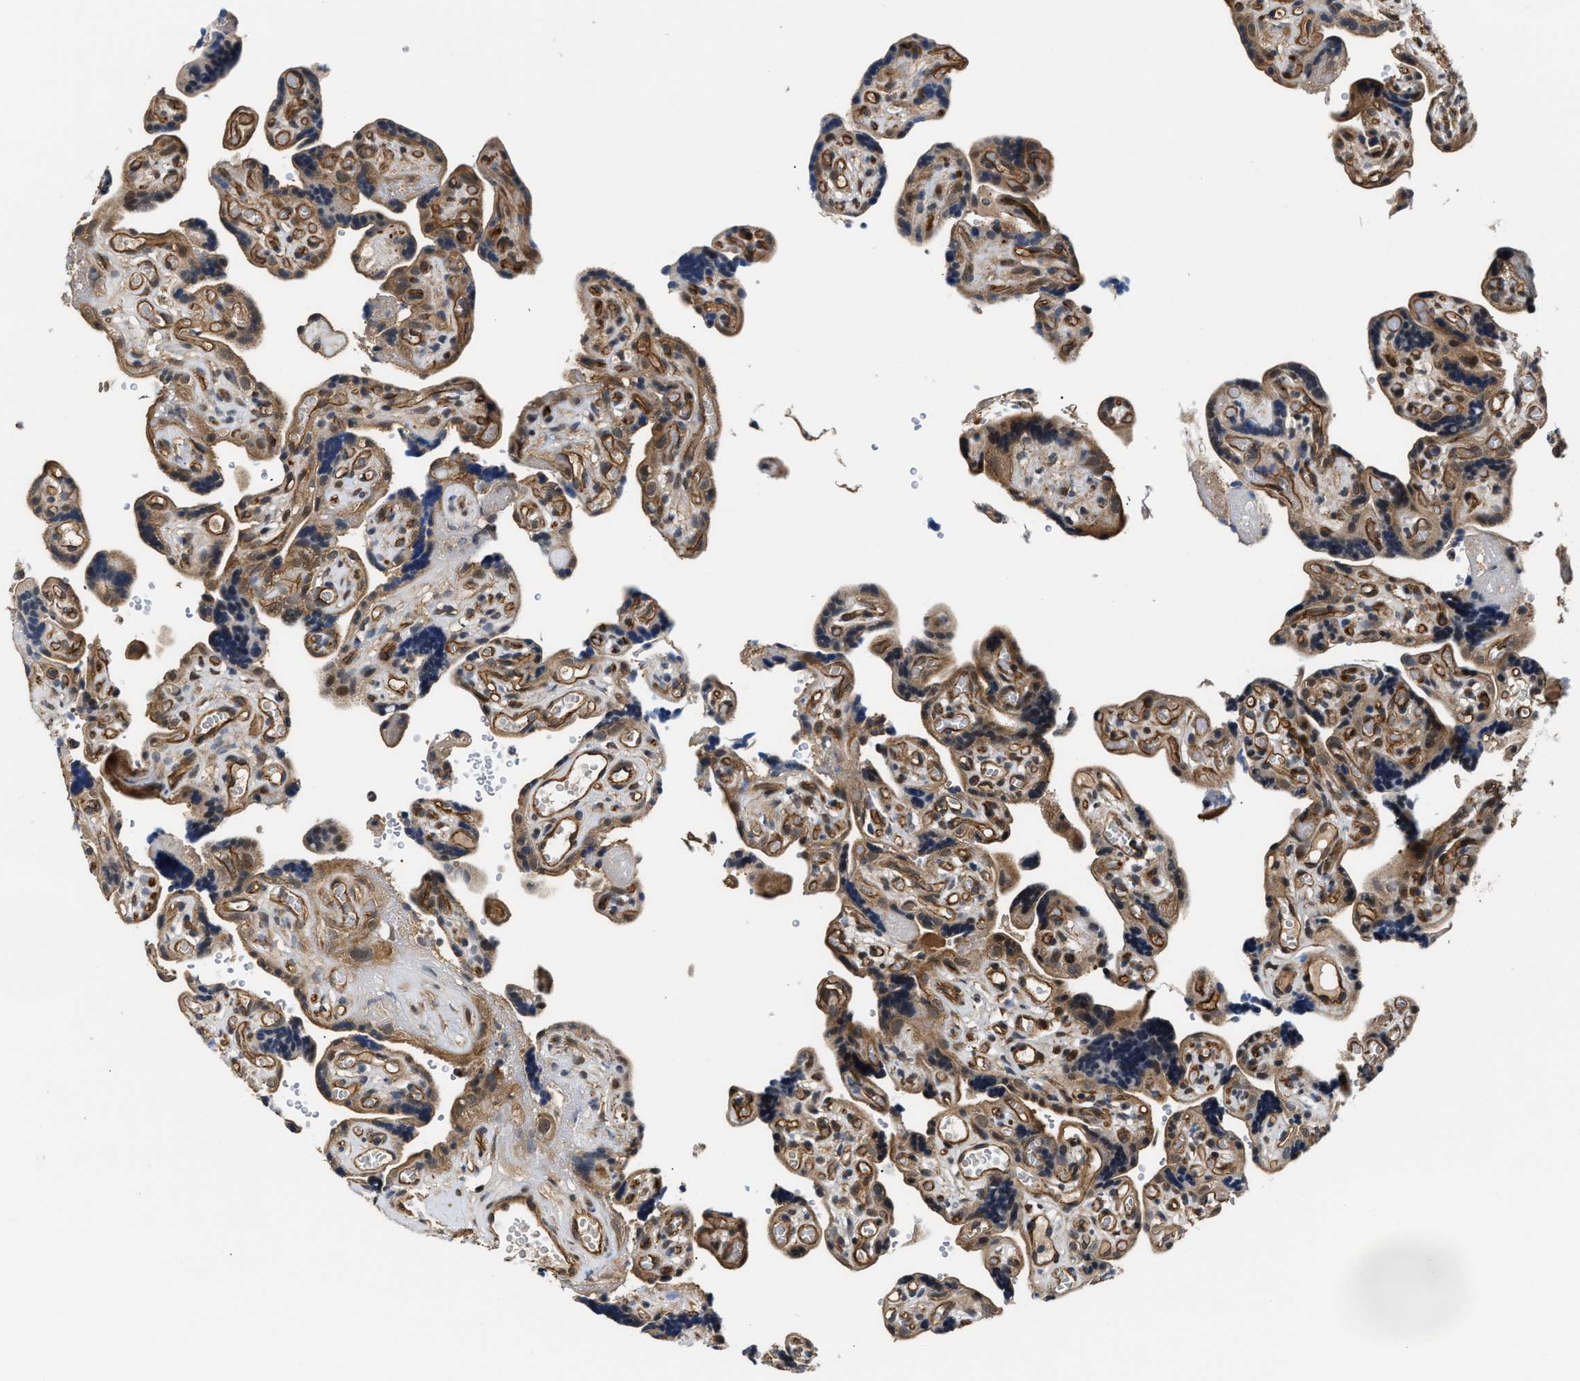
{"staining": {"intensity": "moderate", "quantity": ">75%", "location": "cytoplasmic/membranous,nuclear"}, "tissue": "placenta", "cell_type": "Decidual cells", "image_type": "normal", "snomed": [{"axis": "morphology", "description": "Normal tissue, NOS"}, {"axis": "topography", "description": "Placenta"}], "caption": "A brown stain shows moderate cytoplasmic/membranous,nuclear staining of a protein in decidual cells of unremarkable human placenta.", "gene": "COPS2", "patient": {"sex": "female", "age": 30}}